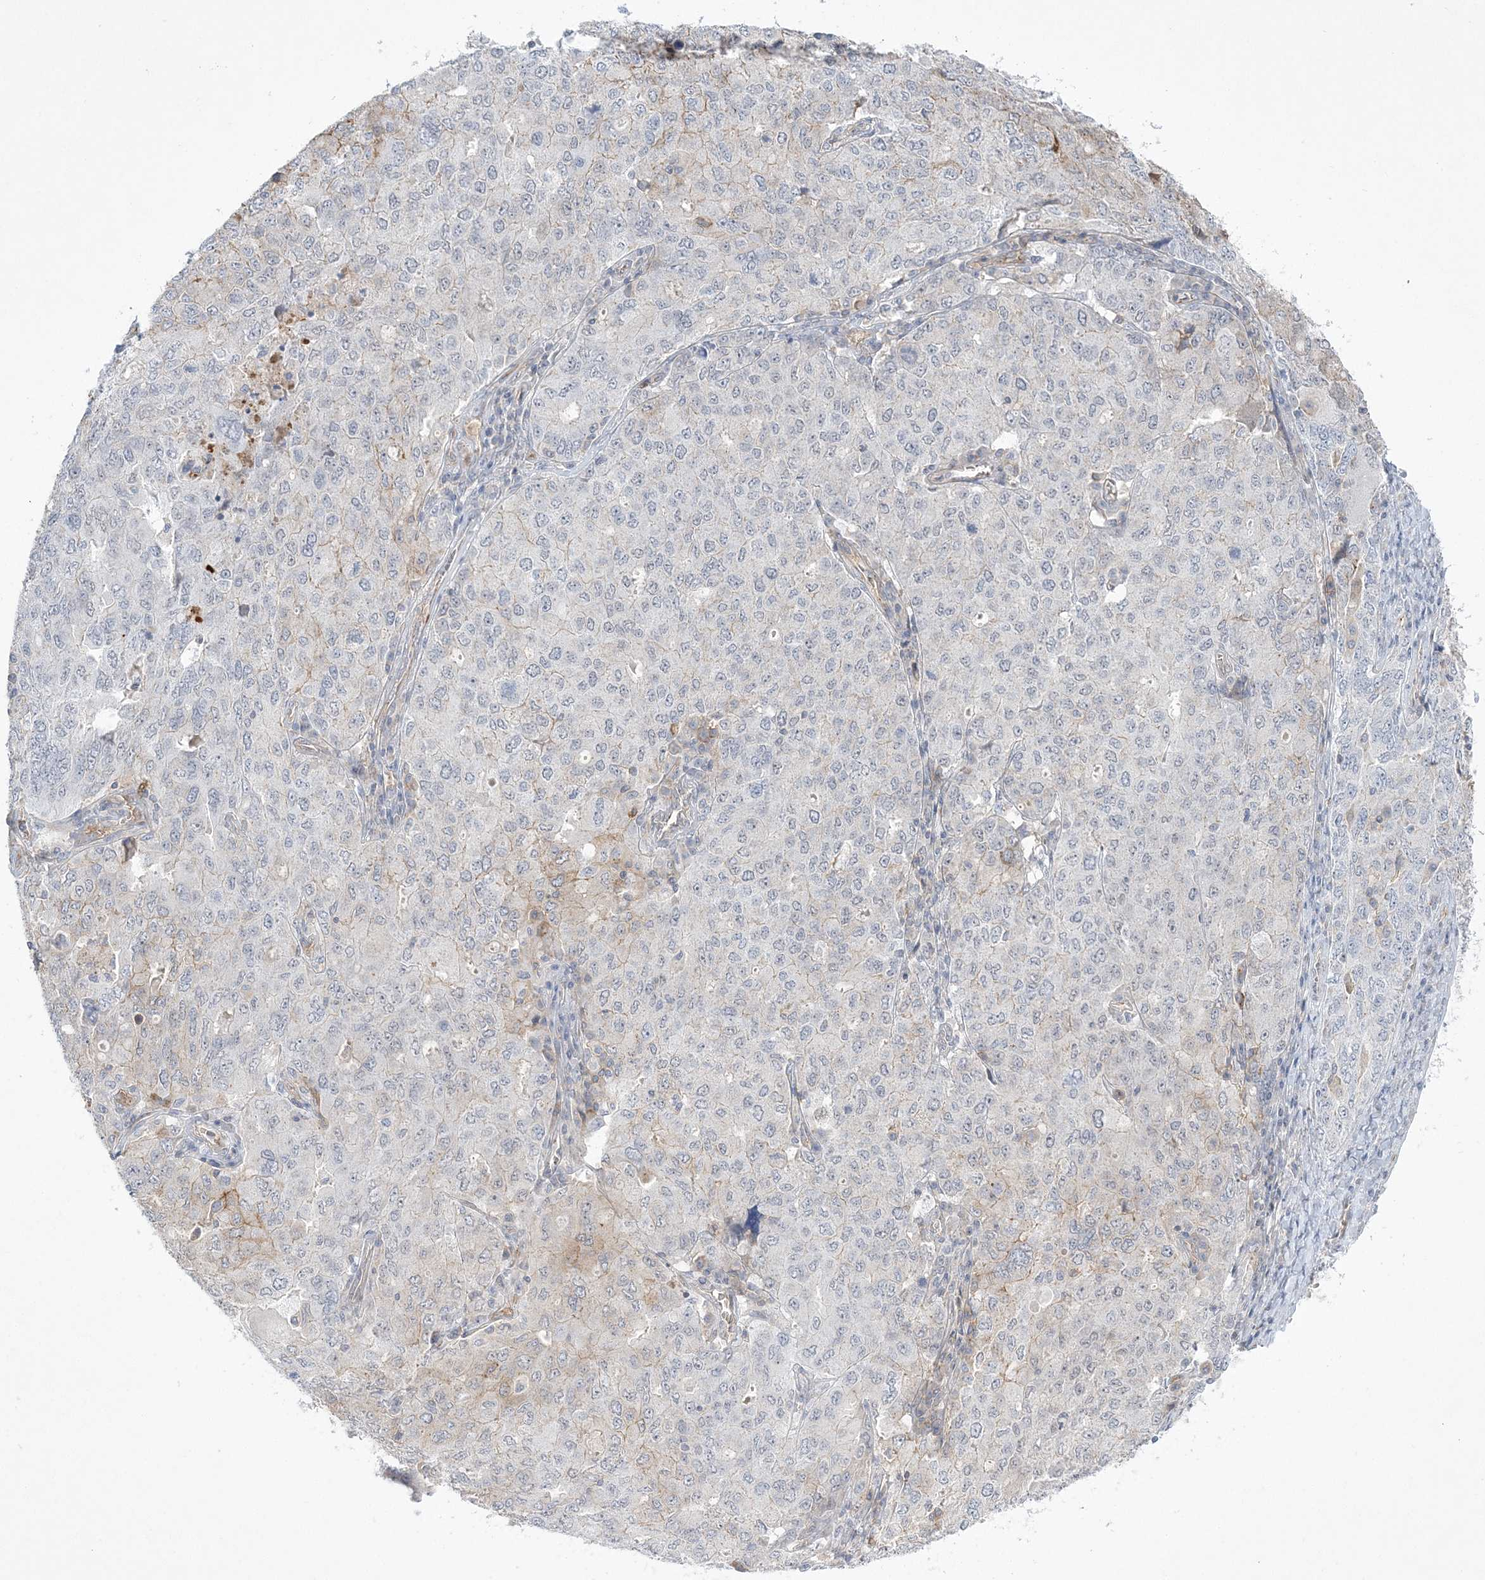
{"staining": {"intensity": "weak", "quantity": "<25%", "location": "cytoplasmic/membranous"}, "tissue": "ovarian cancer", "cell_type": "Tumor cells", "image_type": "cancer", "snomed": [{"axis": "morphology", "description": "Carcinoma, endometroid"}, {"axis": "topography", "description": "Ovary"}], "caption": "Immunohistochemistry histopathology image of neoplastic tissue: human endometroid carcinoma (ovarian) stained with DAB (3,3'-diaminobenzidine) shows no significant protein positivity in tumor cells.", "gene": "ADAMTS12", "patient": {"sex": "female", "age": 62}}